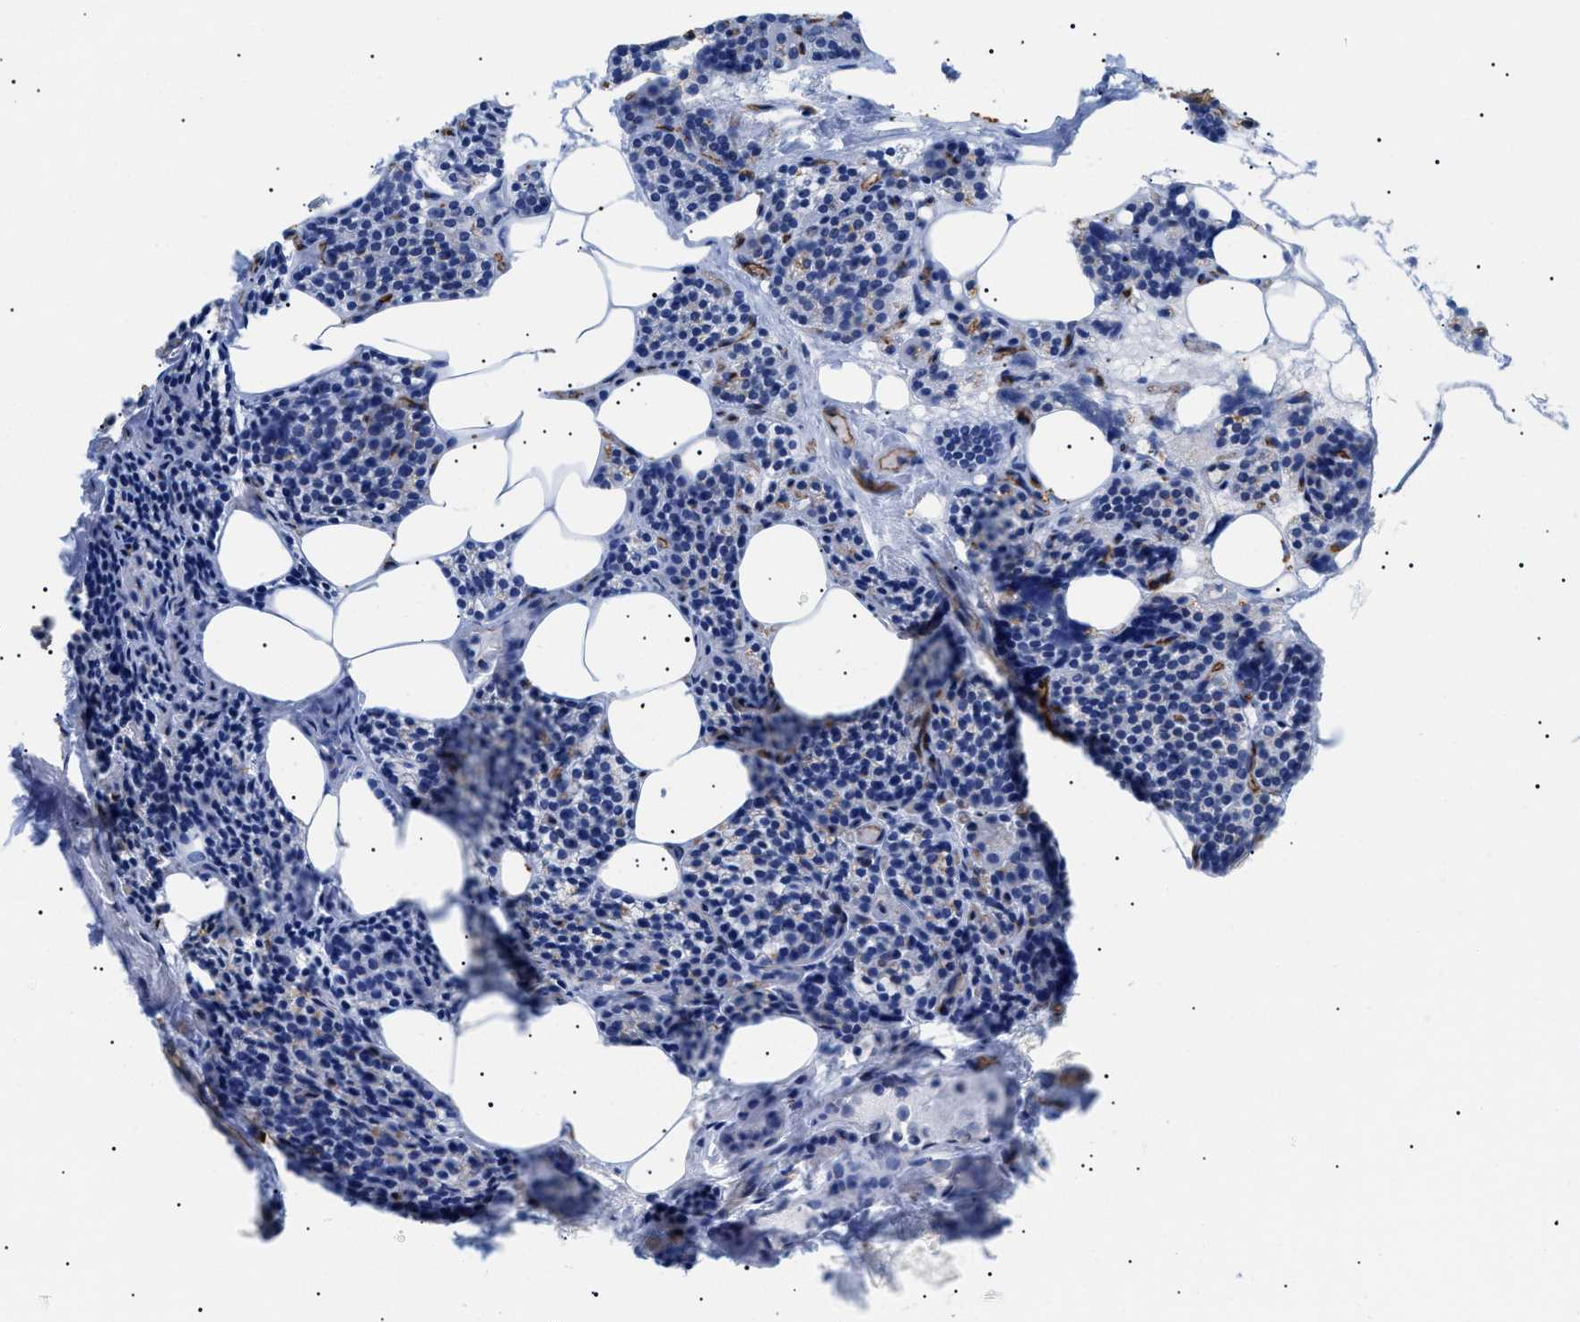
{"staining": {"intensity": "negative", "quantity": "none", "location": "none"}, "tissue": "parathyroid gland", "cell_type": "Glandular cells", "image_type": "normal", "snomed": [{"axis": "morphology", "description": "Normal tissue, NOS"}, {"axis": "morphology", "description": "Adenoma, NOS"}, {"axis": "topography", "description": "Parathyroid gland"}], "caption": "Histopathology image shows no significant protein expression in glandular cells of unremarkable parathyroid gland. (DAB immunohistochemistry (IHC) visualized using brightfield microscopy, high magnification).", "gene": "PODXL", "patient": {"sex": "female", "age": 74}}